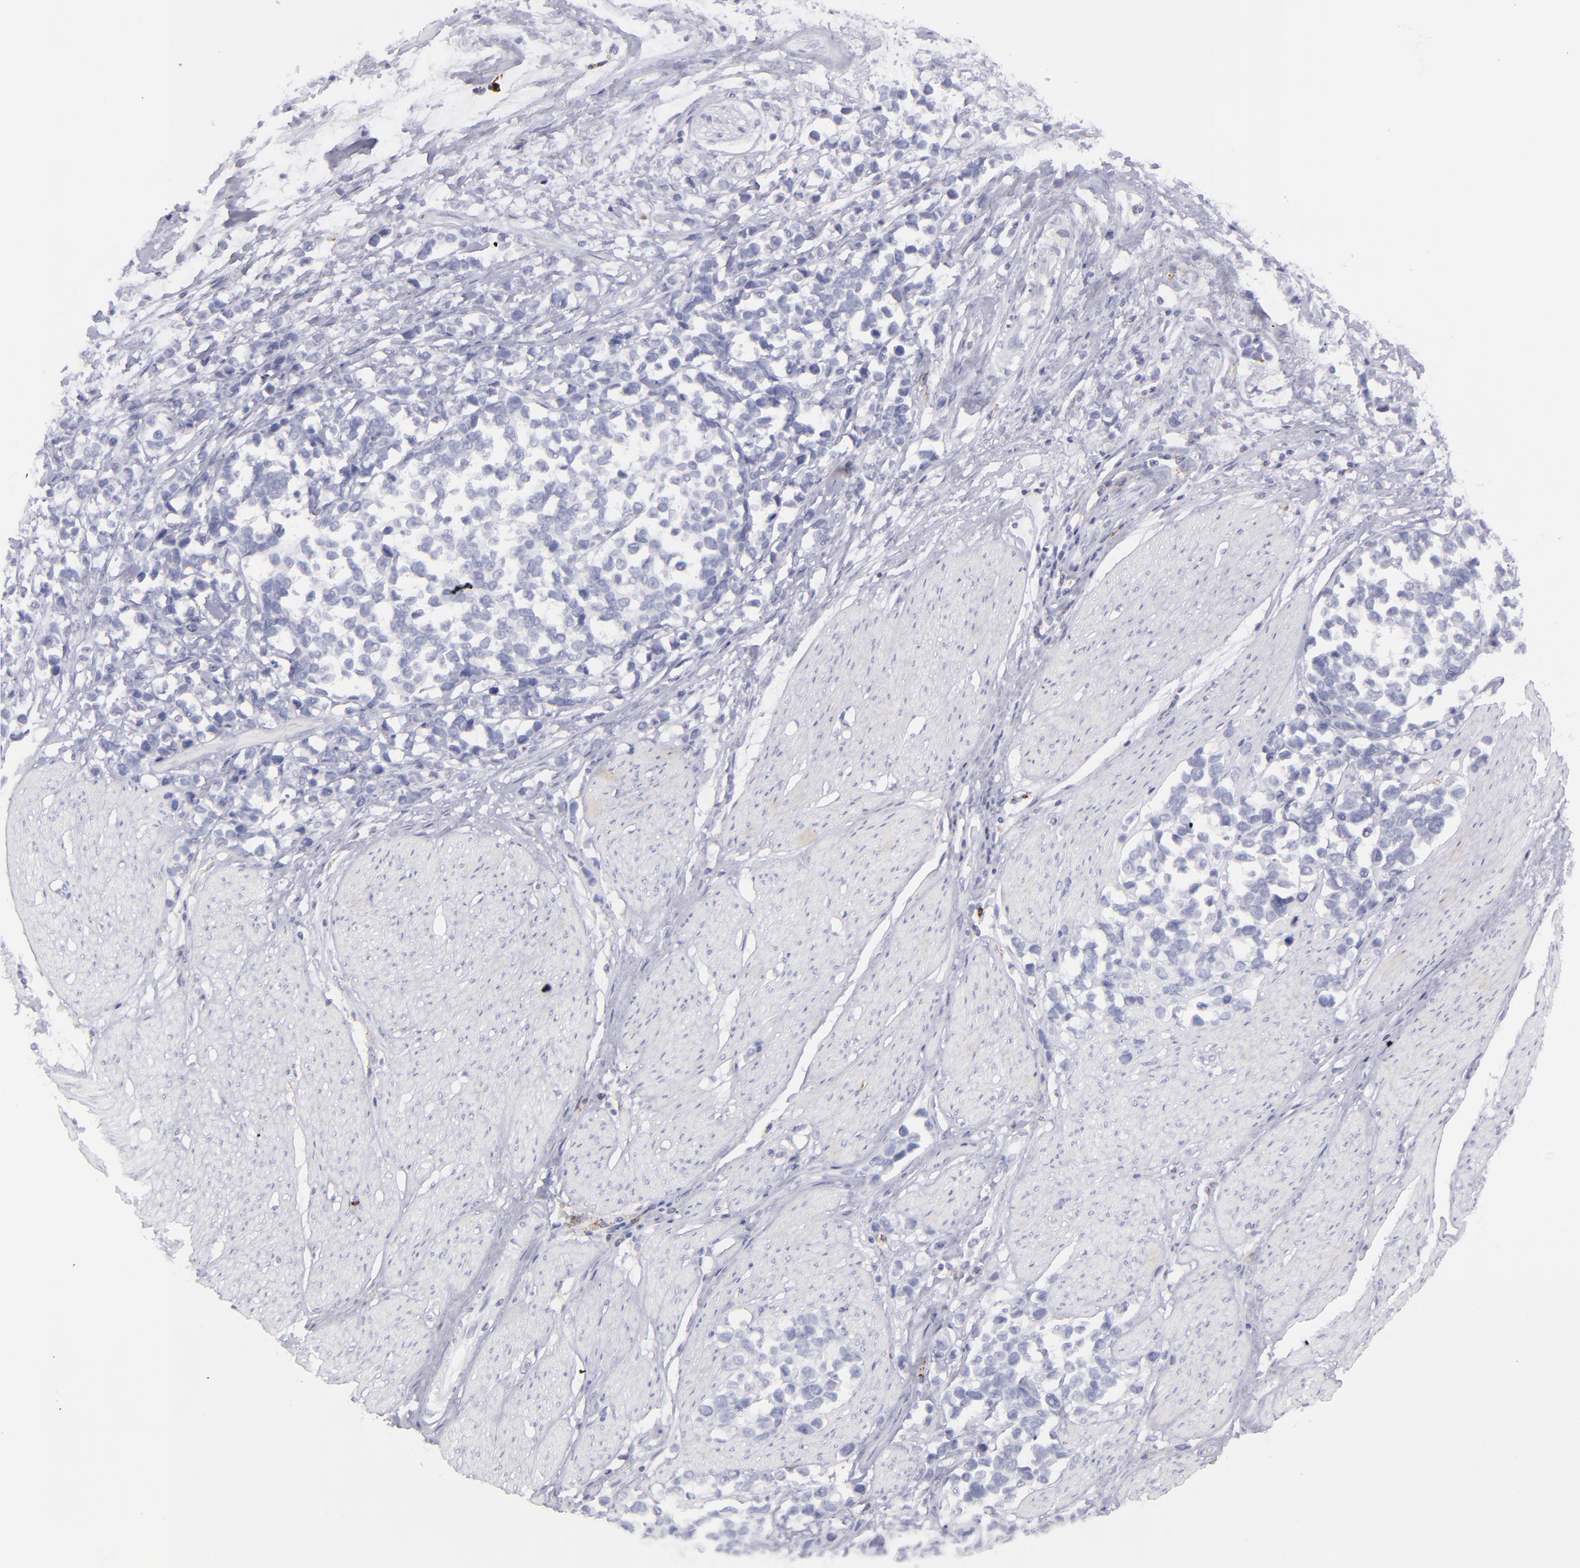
{"staining": {"intensity": "negative", "quantity": "none", "location": "none"}, "tissue": "stomach cancer", "cell_type": "Tumor cells", "image_type": "cancer", "snomed": [{"axis": "morphology", "description": "Adenocarcinoma, NOS"}, {"axis": "topography", "description": "Stomach, upper"}], "caption": "DAB immunohistochemical staining of stomach cancer displays no significant positivity in tumor cells.", "gene": "SELPLG", "patient": {"sex": "male", "age": 71}}